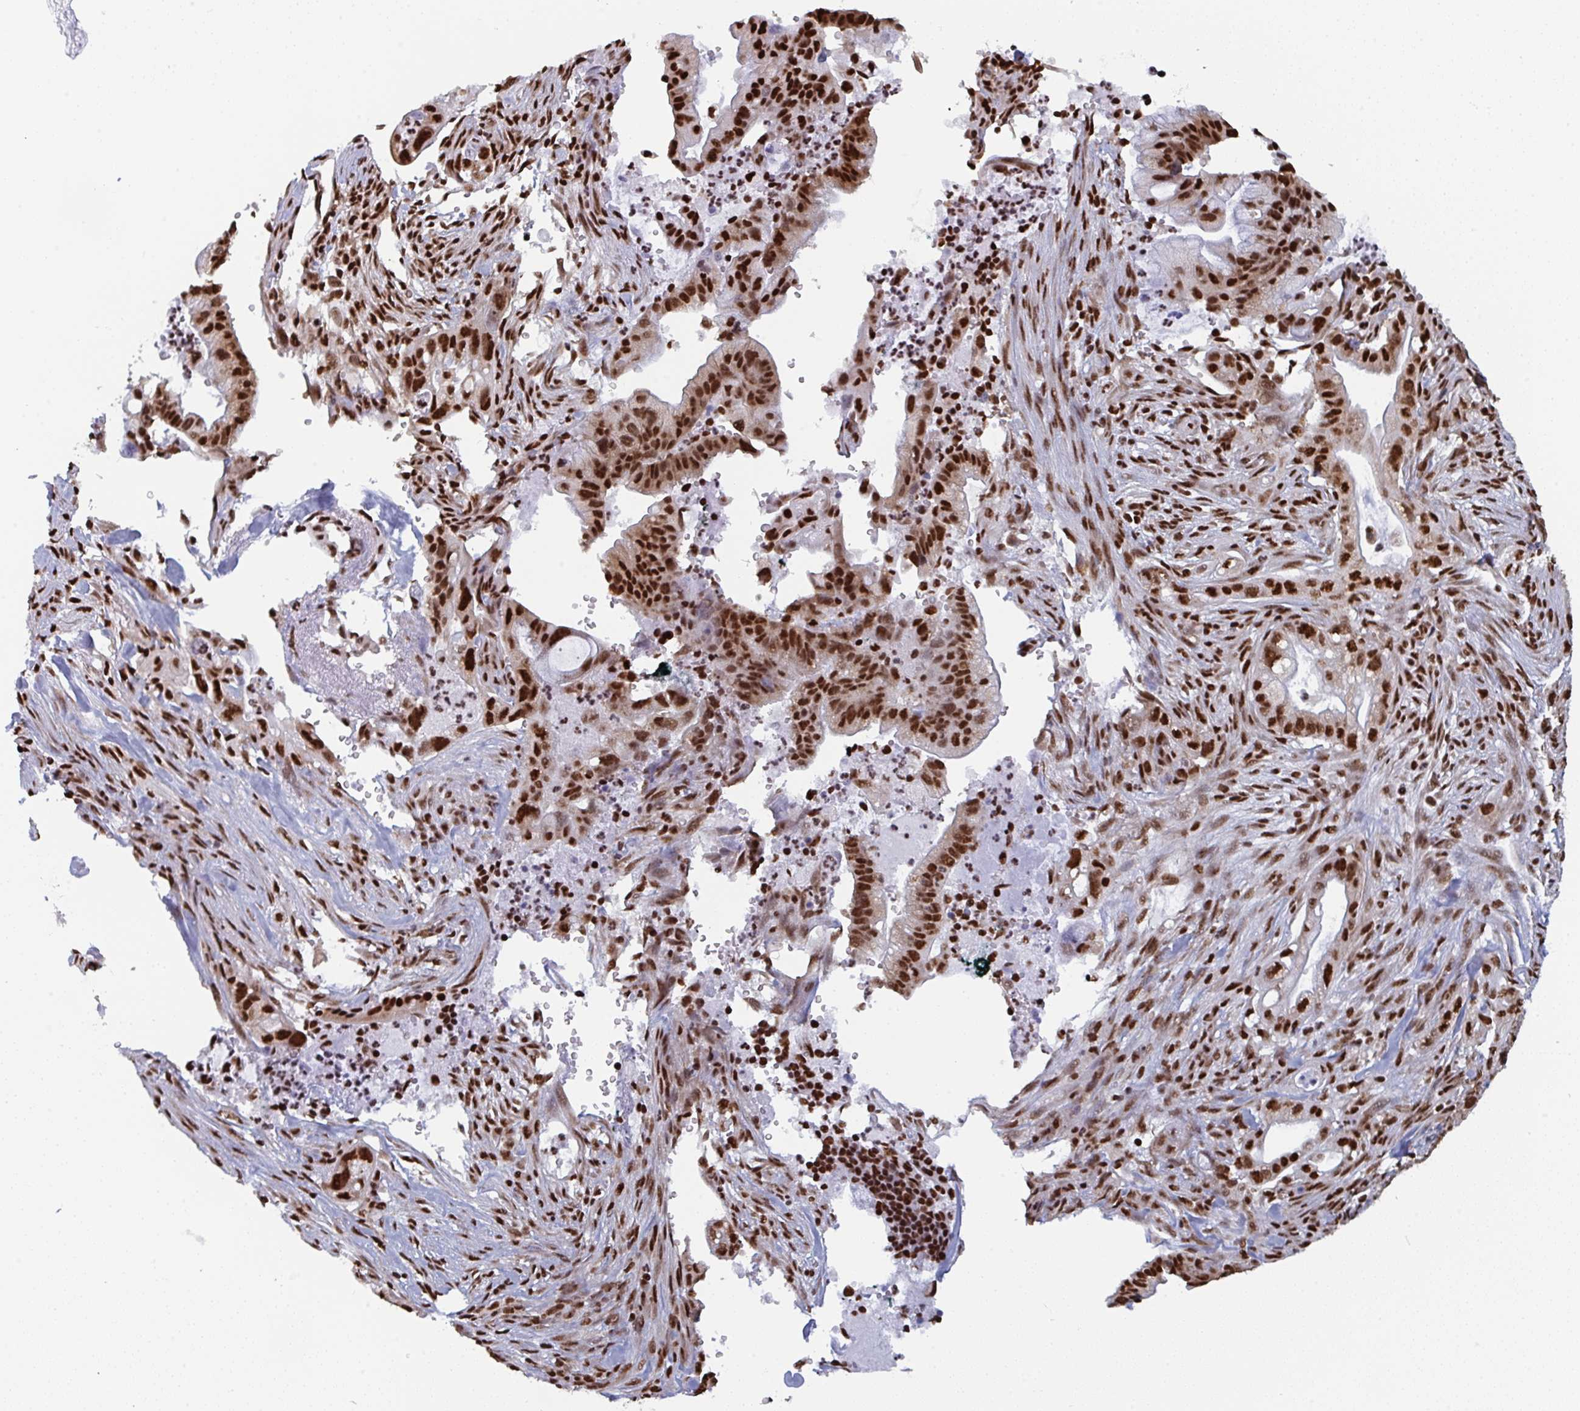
{"staining": {"intensity": "strong", "quantity": ">75%", "location": "nuclear"}, "tissue": "pancreatic cancer", "cell_type": "Tumor cells", "image_type": "cancer", "snomed": [{"axis": "morphology", "description": "Adenocarcinoma, NOS"}, {"axis": "topography", "description": "Pancreas"}], "caption": "High-power microscopy captured an IHC image of pancreatic adenocarcinoma, revealing strong nuclear expression in approximately >75% of tumor cells.", "gene": "GAR1", "patient": {"sex": "male", "age": 44}}